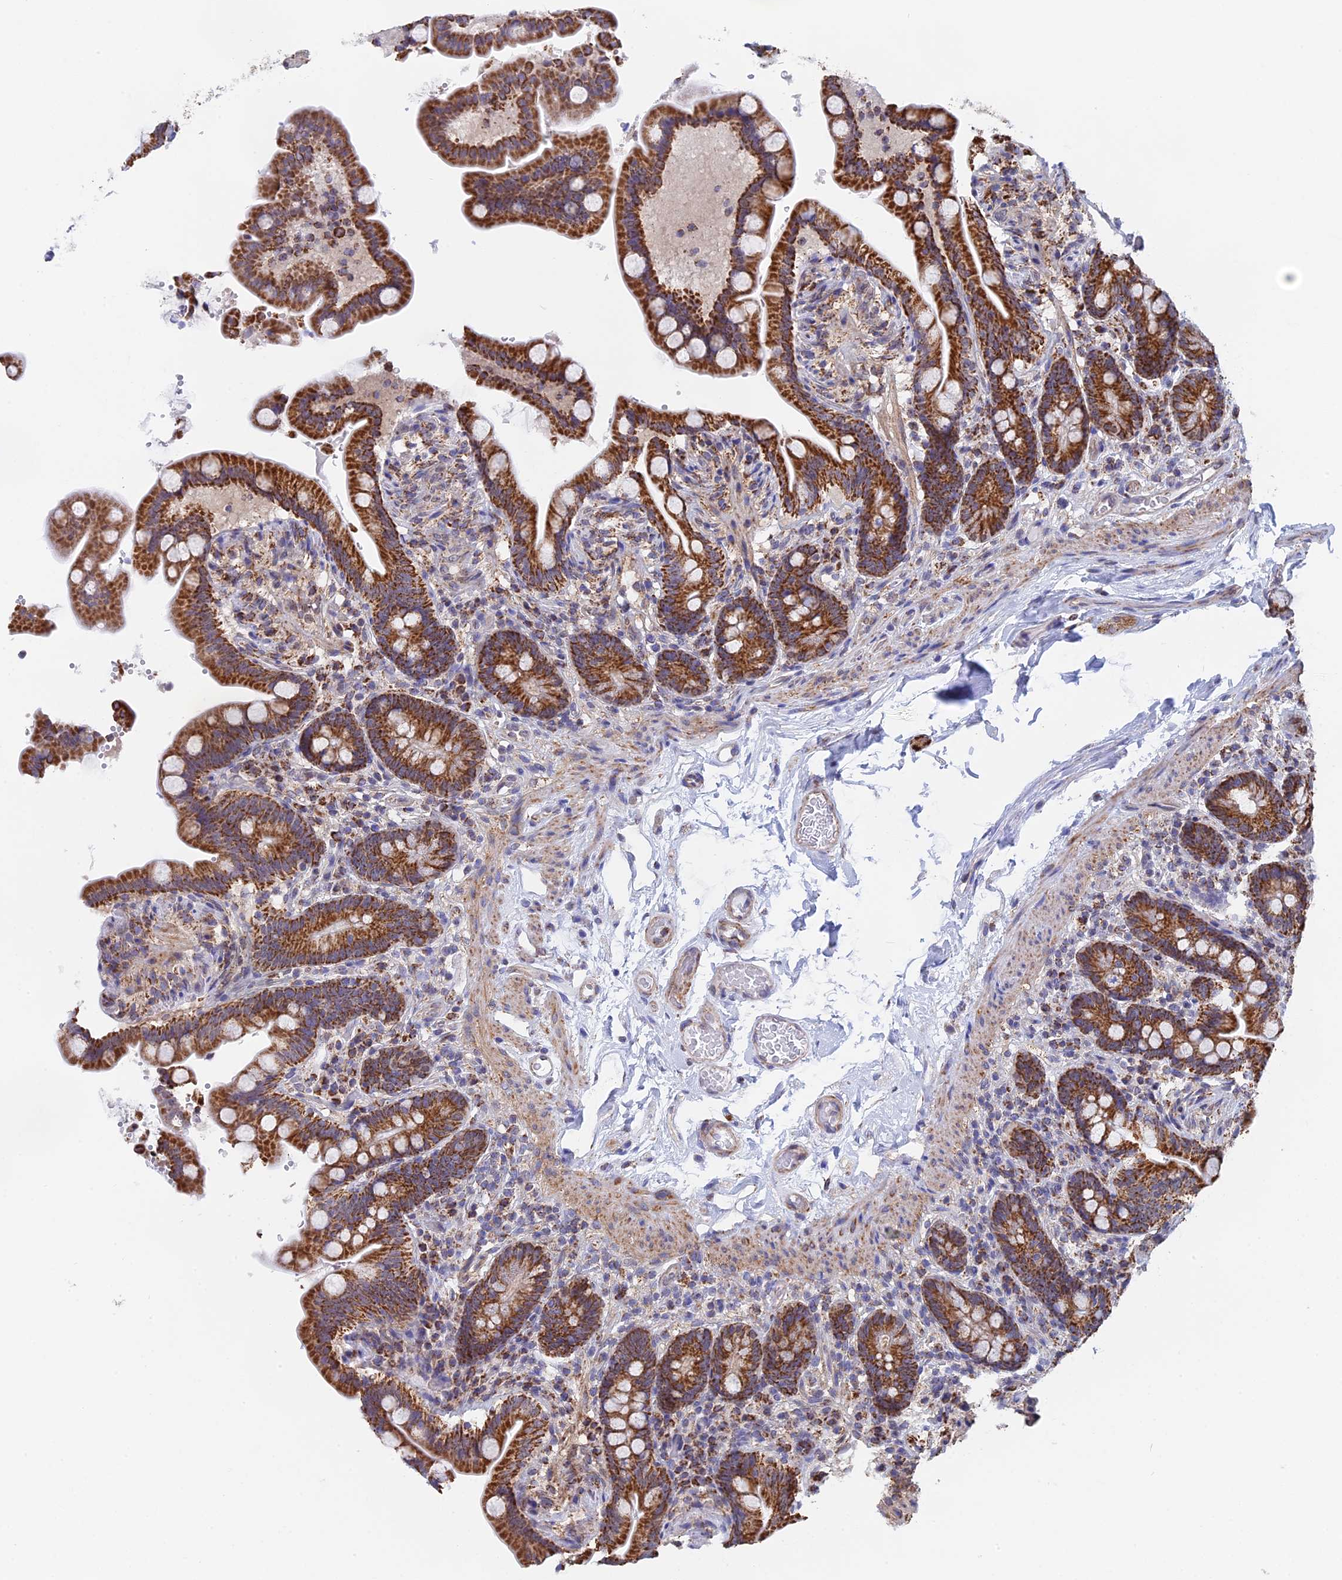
{"staining": {"intensity": "strong", "quantity": ">75%", "location": "cytoplasmic/membranous"}, "tissue": "colon", "cell_type": "Glandular cells", "image_type": "normal", "snomed": [{"axis": "morphology", "description": "Normal tissue, NOS"}, {"axis": "topography", "description": "Smooth muscle"}, {"axis": "topography", "description": "Colon"}], "caption": "Human colon stained for a protein (brown) exhibits strong cytoplasmic/membranous positive expression in about >75% of glandular cells.", "gene": "CDC16", "patient": {"sex": "male", "age": 73}}